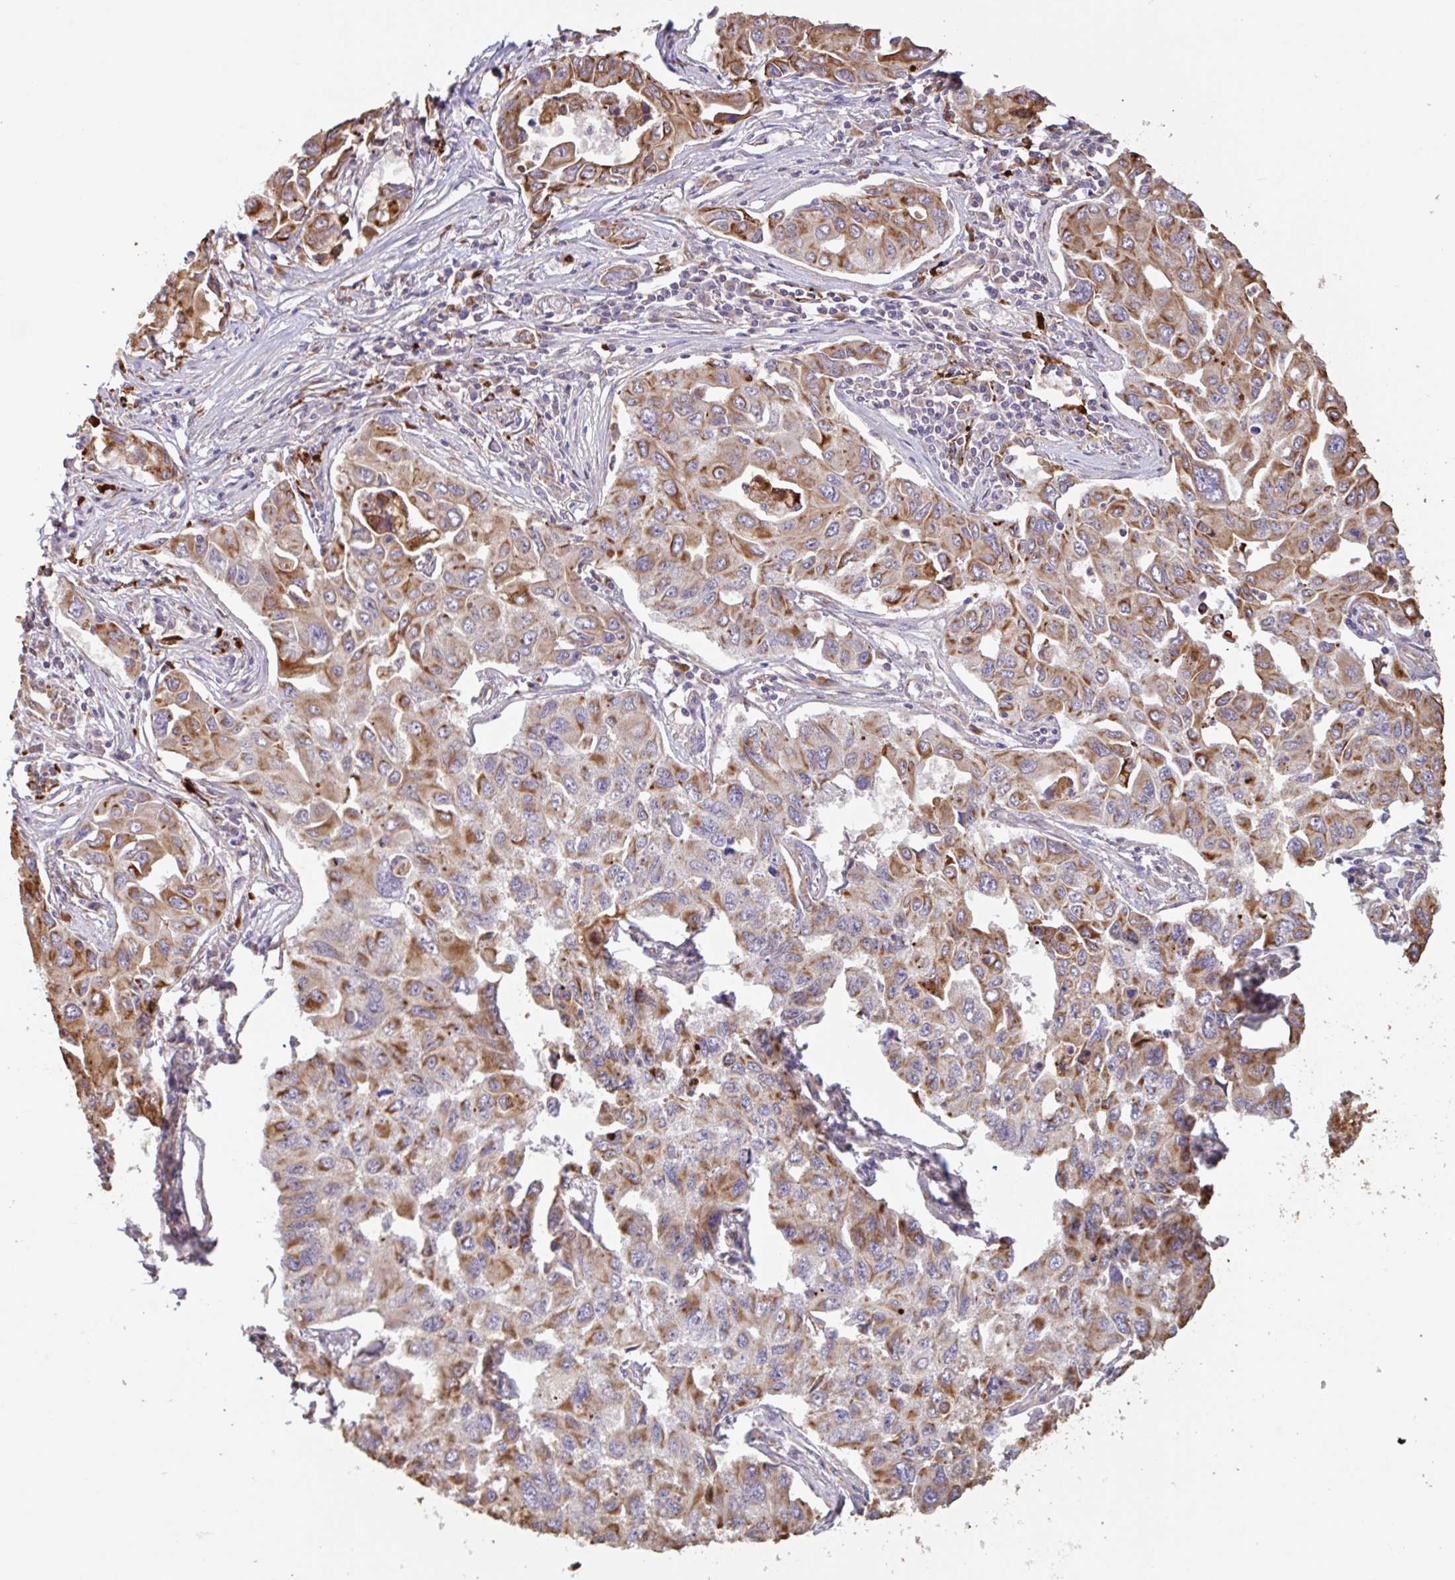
{"staining": {"intensity": "moderate", "quantity": ">75%", "location": "cytoplasmic/membranous"}, "tissue": "lung cancer", "cell_type": "Tumor cells", "image_type": "cancer", "snomed": [{"axis": "morphology", "description": "Adenocarcinoma, NOS"}, {"axis": "topography", "description": "Lung"}], "caption": "Tumor cells reveal medium levels of moderate cytoplasmic/membranous positivity in about >75% of cells in human lung cancer.", "gene": "ZNF790", "patient": {"sex": "male", "age": 64}}